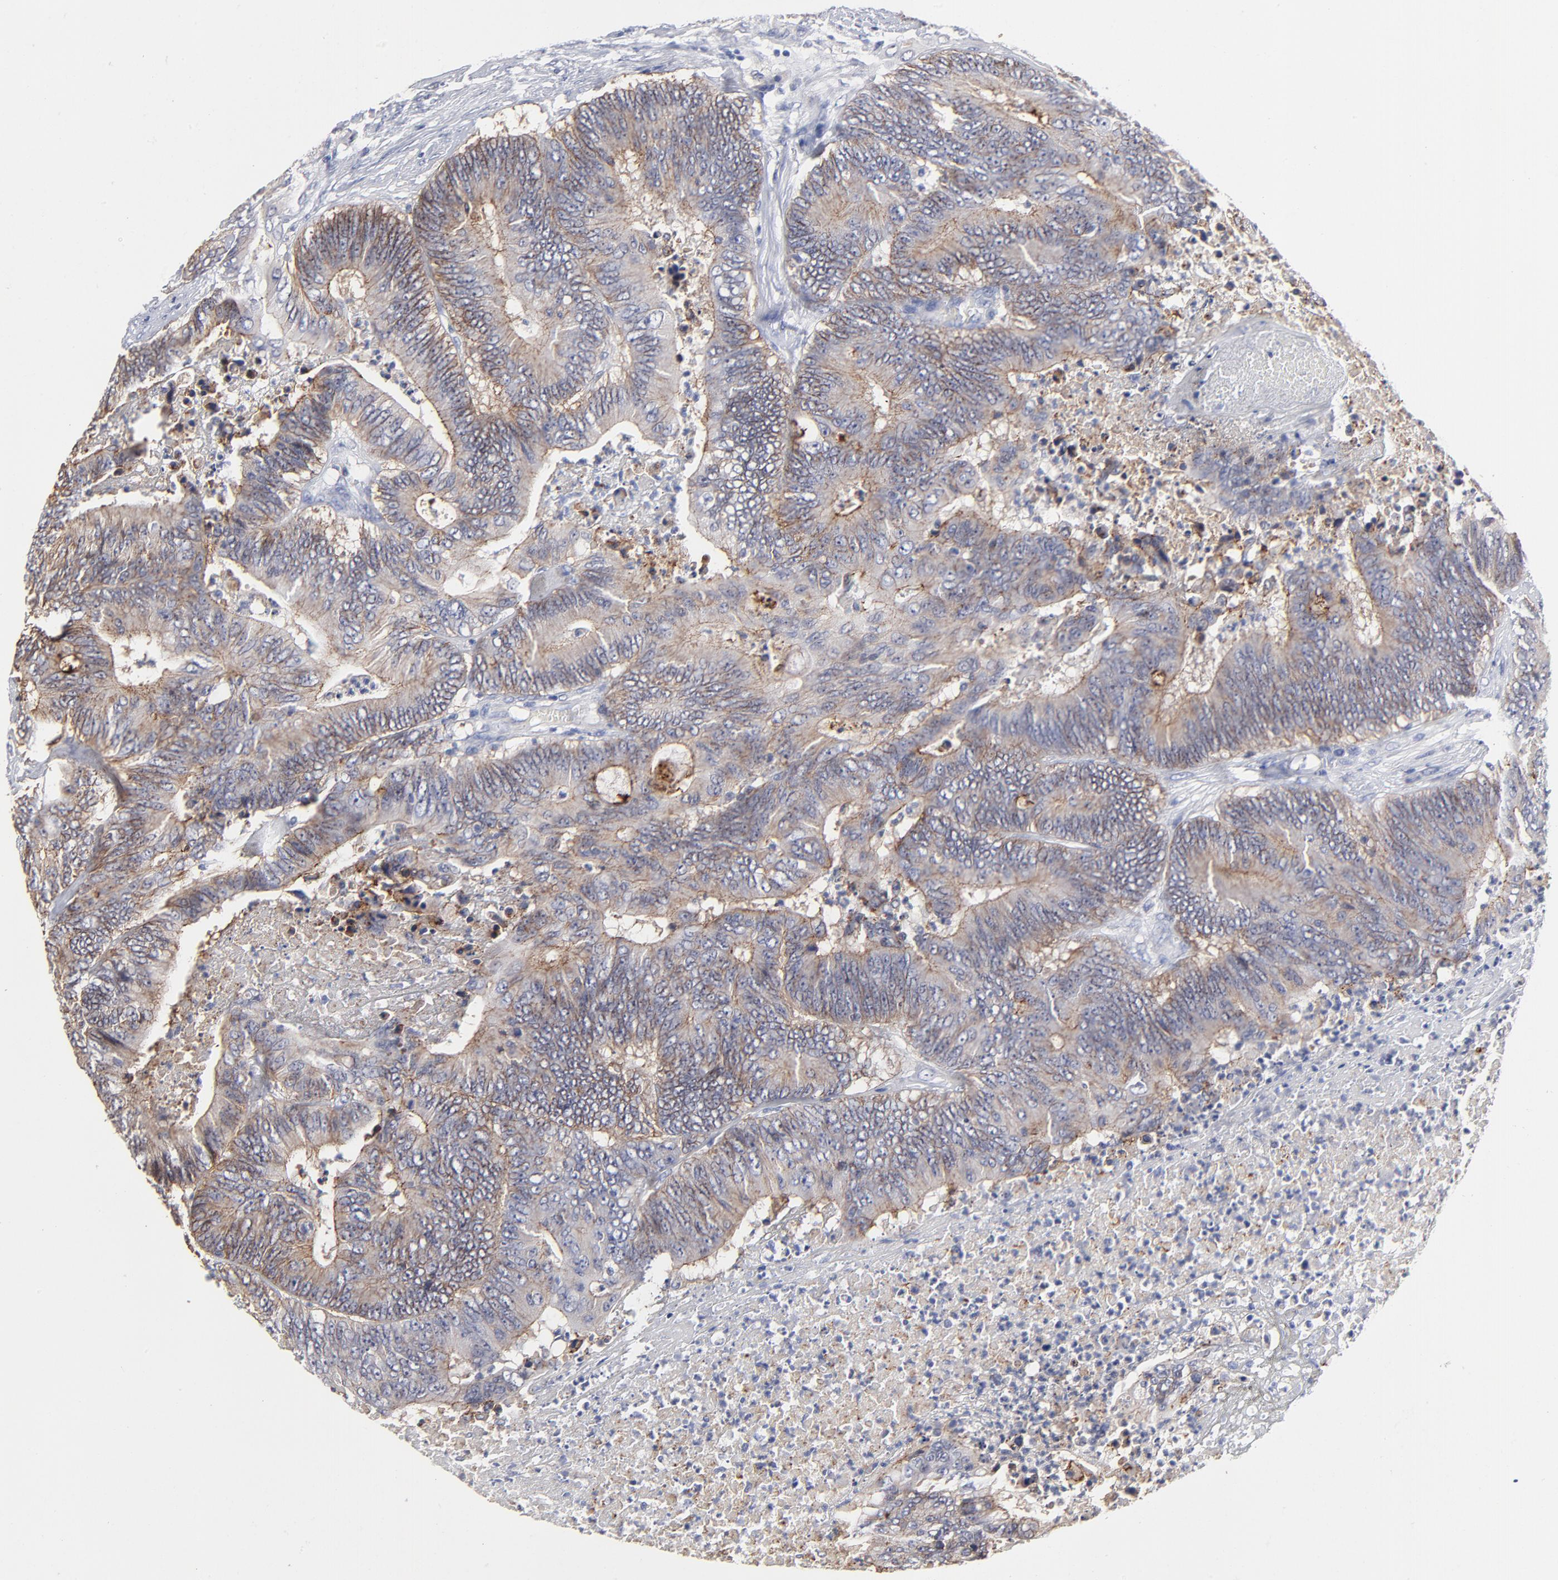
{"staining": {"intensity": "negative", "quantity": "none", "location": "none"}, "tissue": "colorectal cancer", "cell_type": "Tumor cells", "image_type": "cancer", "snomed": [{"axis": "morphology", "description": "Adenocarcinoma, NOS"}, {"axis": "topography", "description": "Colon"}], "caption": "A photomicrograph of colorectal cancer (adenocarcinoma) stained for a protein exhibits no brown staining in tumor cells.", "gene": "CXADR", "patient": {"sex": "male", "age": 65}}